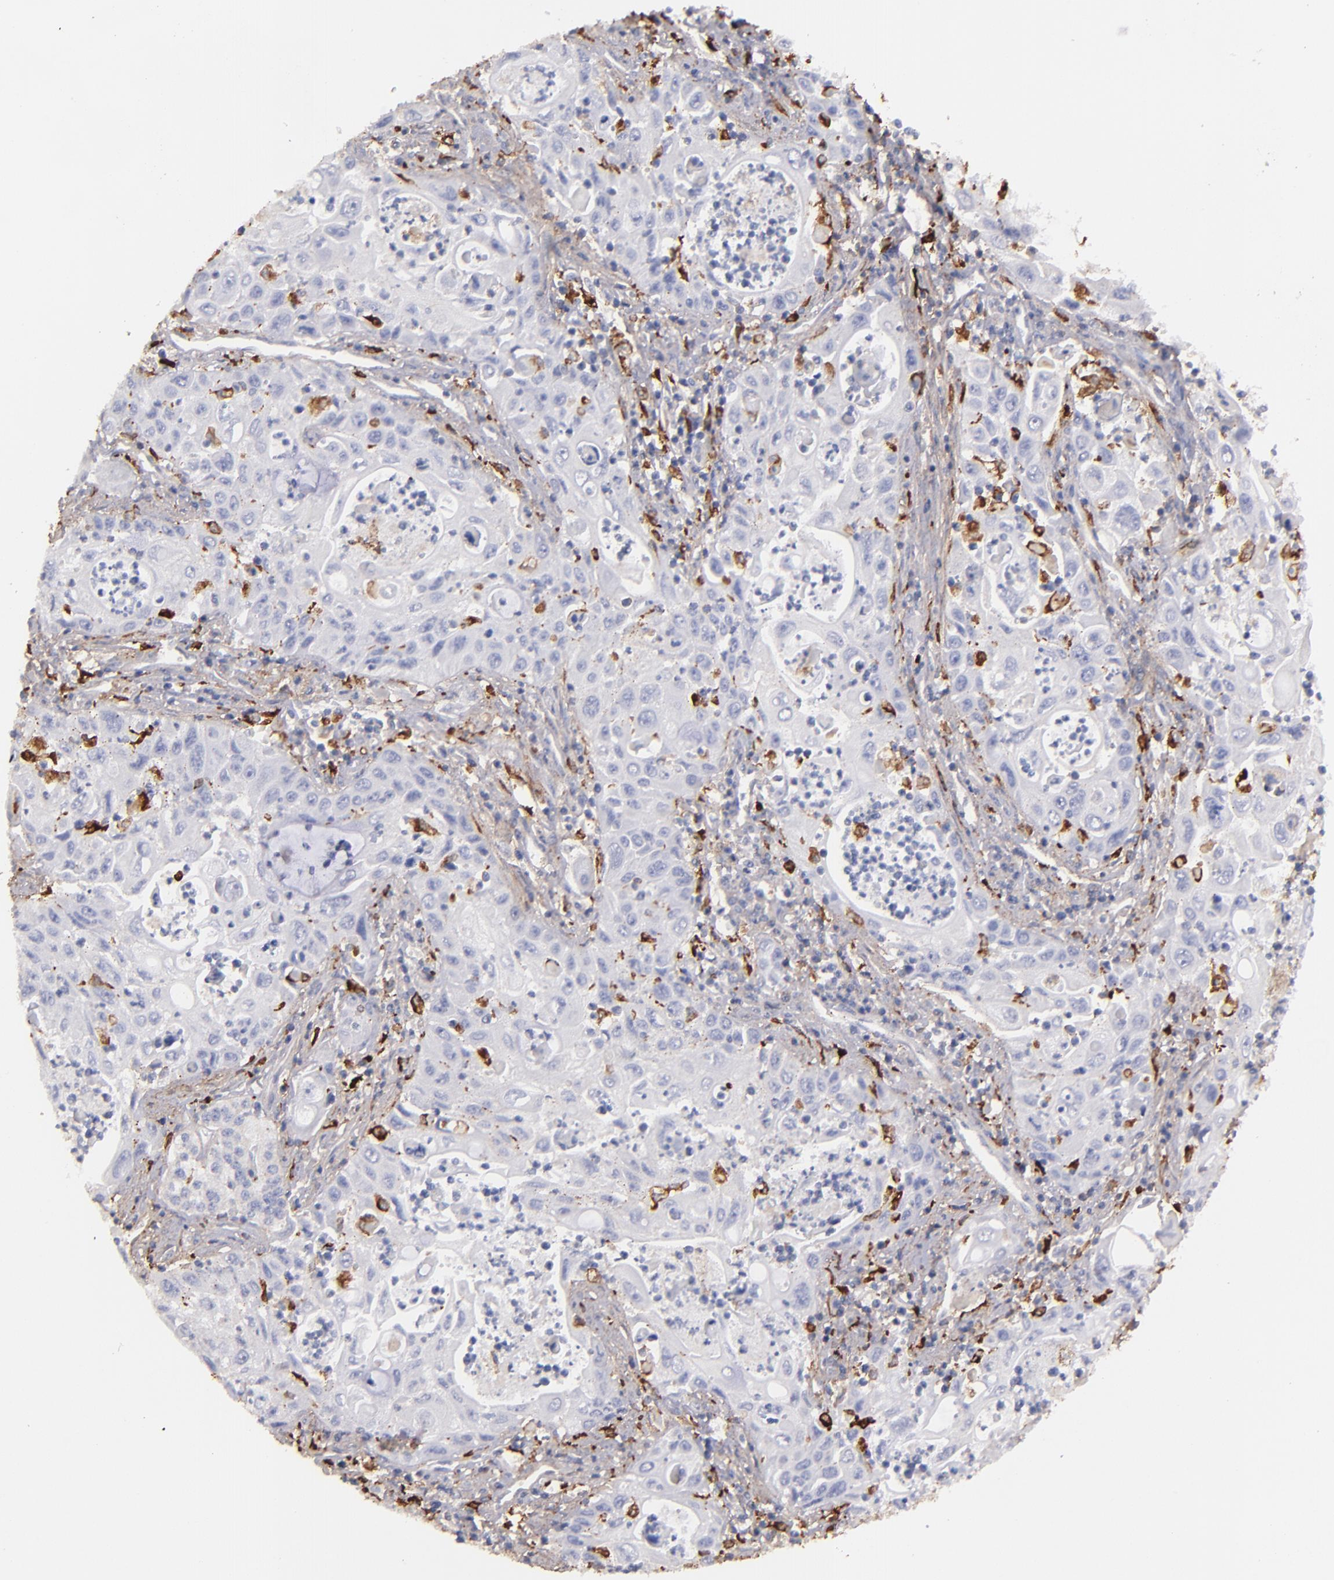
{"staining": {"intensity": "weak", "quantity": "<25%", "location": "cytoplasmic/membranous"}, "tissue": "pancreatic cancer", "cell_type": "Tumor cells", "image_type": "cancer", "snomed": [{"axis": "morphology", "description": "Adenocarcinoma, NOS"}, {"axis": "topography", "description": "Pancreas"}], "caption": "Pancreatic cancer stained for a protein using IHC demonstrates no expression tumor cells.", "gene": "C1QA", "patient": {"sex": "male", "age": 70}}